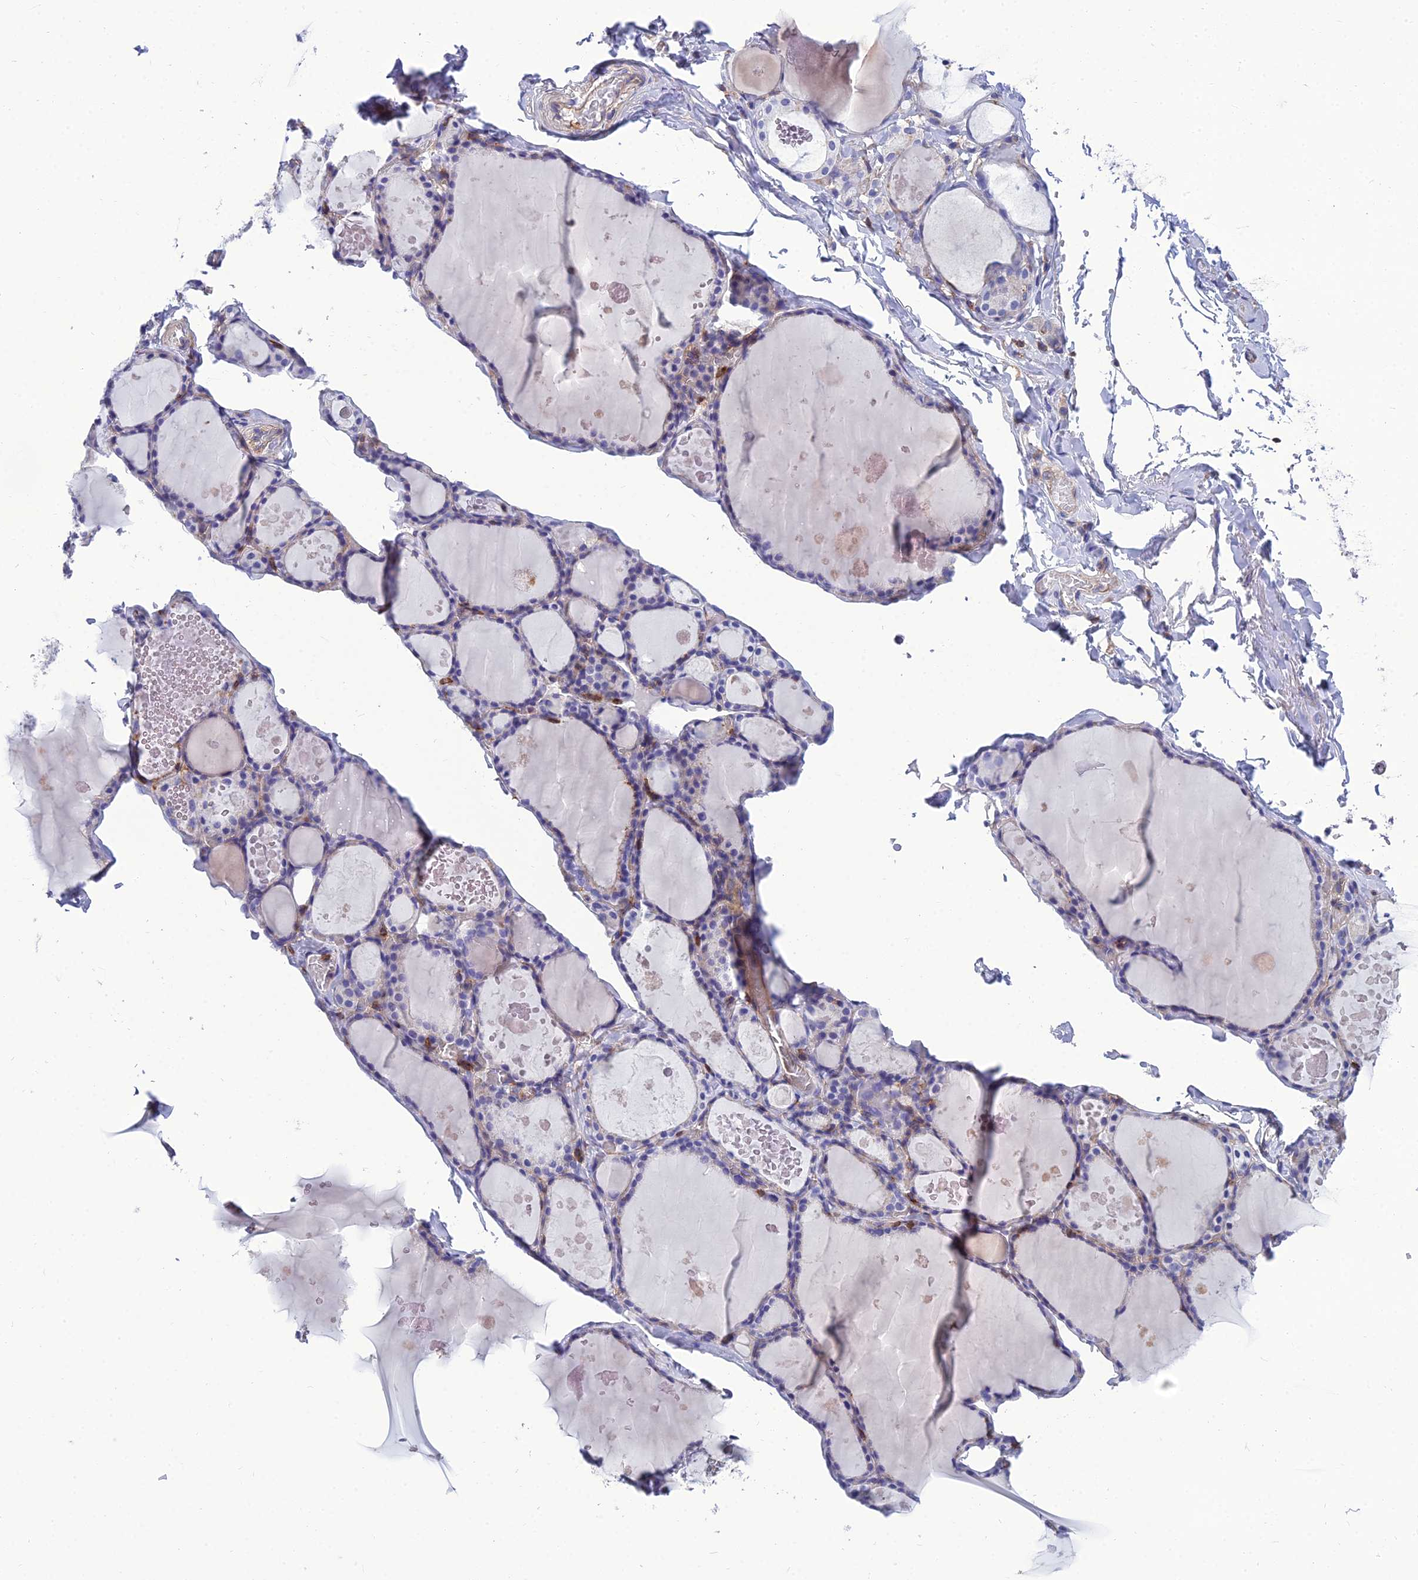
{"staining": {"intensity": "negative", "quantity": "none", "location": "none"}, "tissue": "thyroid gland", "cell_type": "Glandular cells", "image_type": "normal", "snomed": [{"axis": "morphology", "description": "Normal tissue, NOS"}, {"axis": "topography", "description": "Thyroid gland"}], "caption": "This is a micrograph of immunohistochemistry (IHC) staining of normal thyroid gland, which shows no staining in glandular cells. (Stains: DAB immunohistochemistry (IHC) with hematoxylin counter stain, Microscopy: brightfield microscopy at high magnification).", "gene": "PPP1R18", "patient": {"sex": "male", "age": 56}}